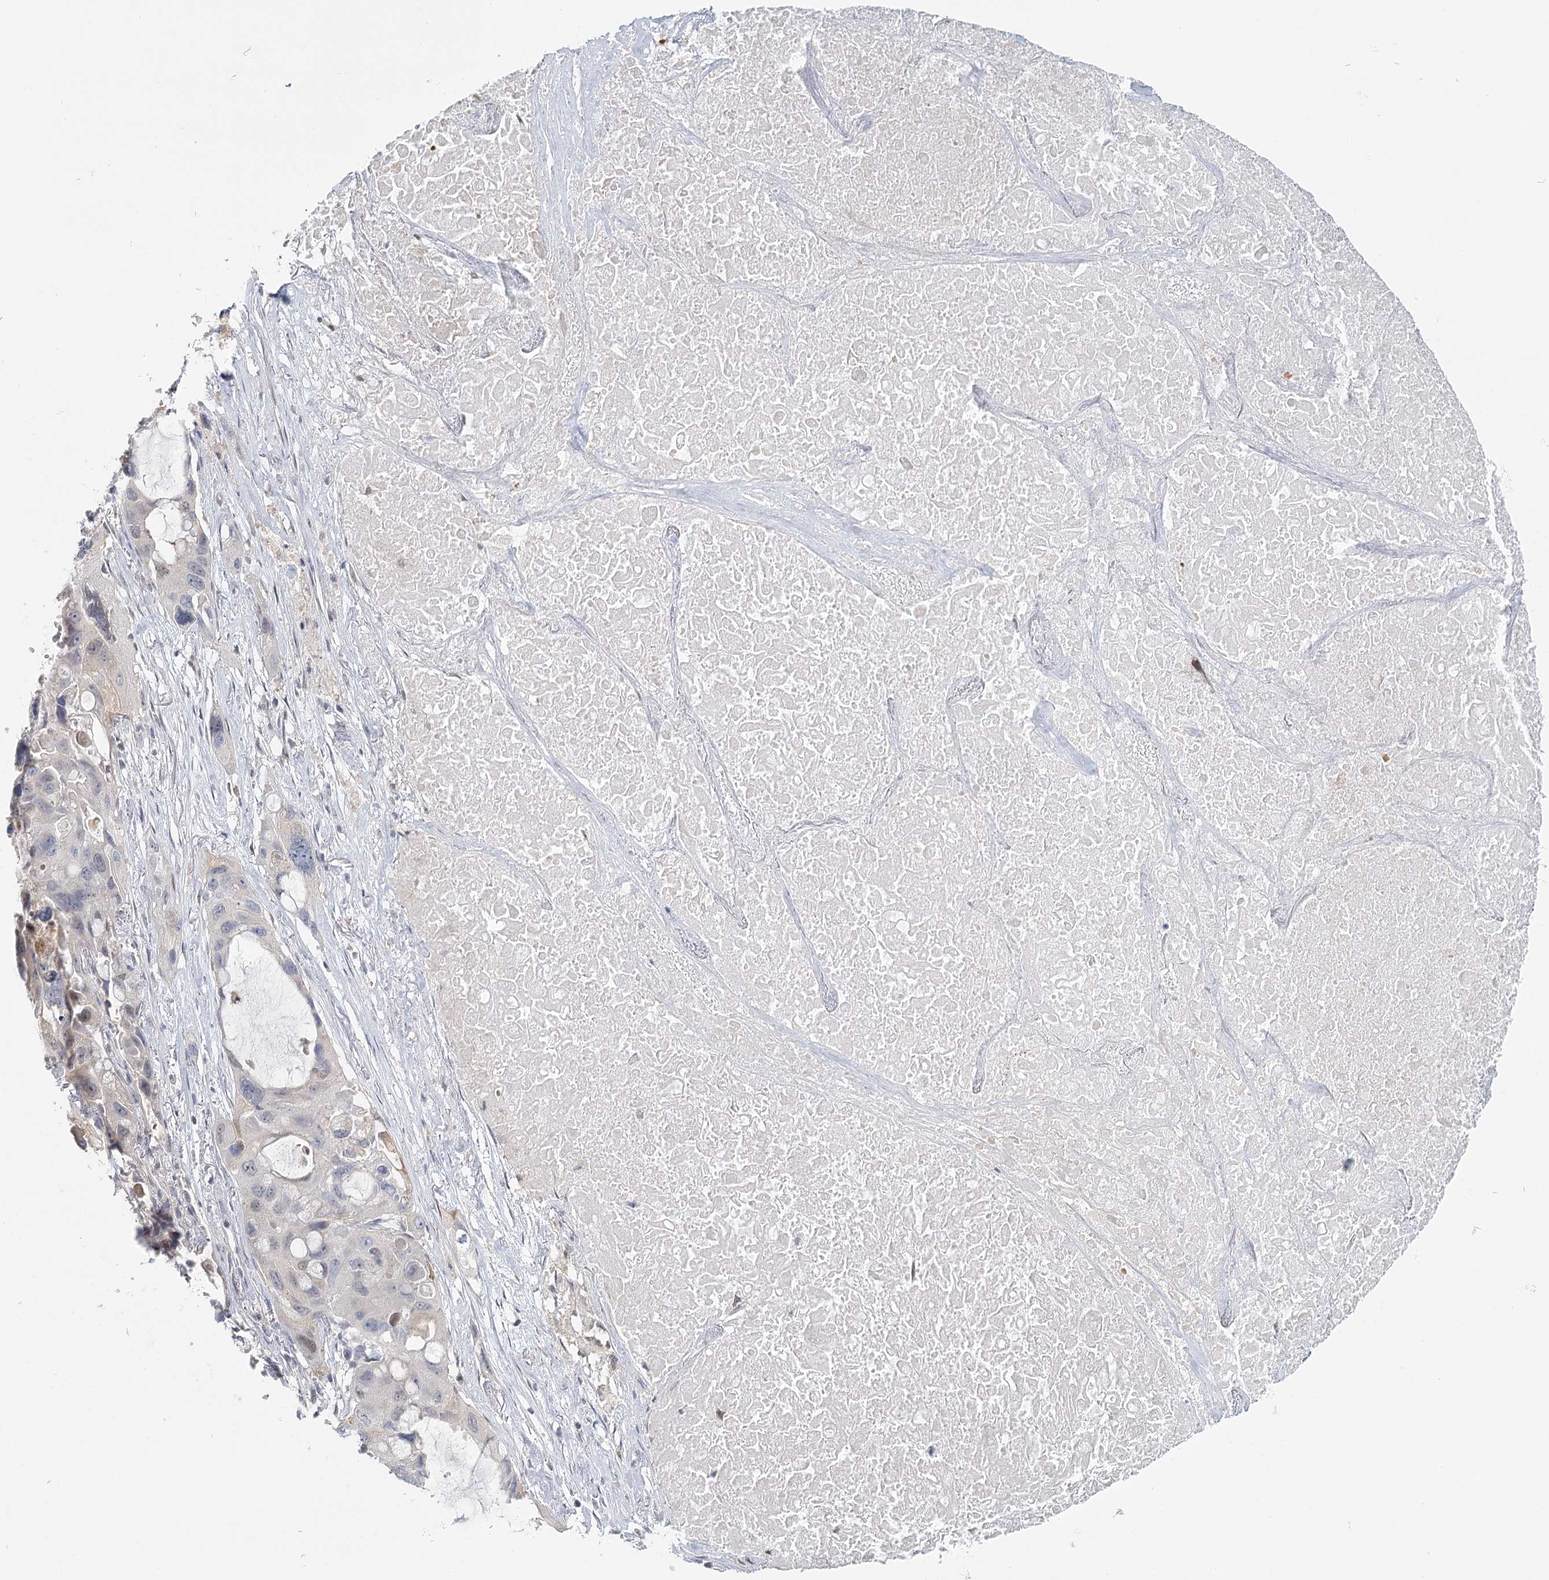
{"staining": {"intensity": "negative", "quantity": "none", "location": "none"}, "tissue": "lung cancer", "cell_type": "Tumor cells", "image_type": "cancer", "snomed": [{"axis": "morphology", "description": "Squamous cell carcinoma, NOS"}, {"axis": "topography", "description": "Lung"}], "caption": "DAB (3,3'-diaminobenzidine) immunohistochemical staining of human lung squamous cell carcinoma demonstrates no significant staining in tumor cells. (Immunohistochemistry, brightfield microscopy, high magnification).", "gene": "USP11", "patient": {"sex": "female", "age": 73}}